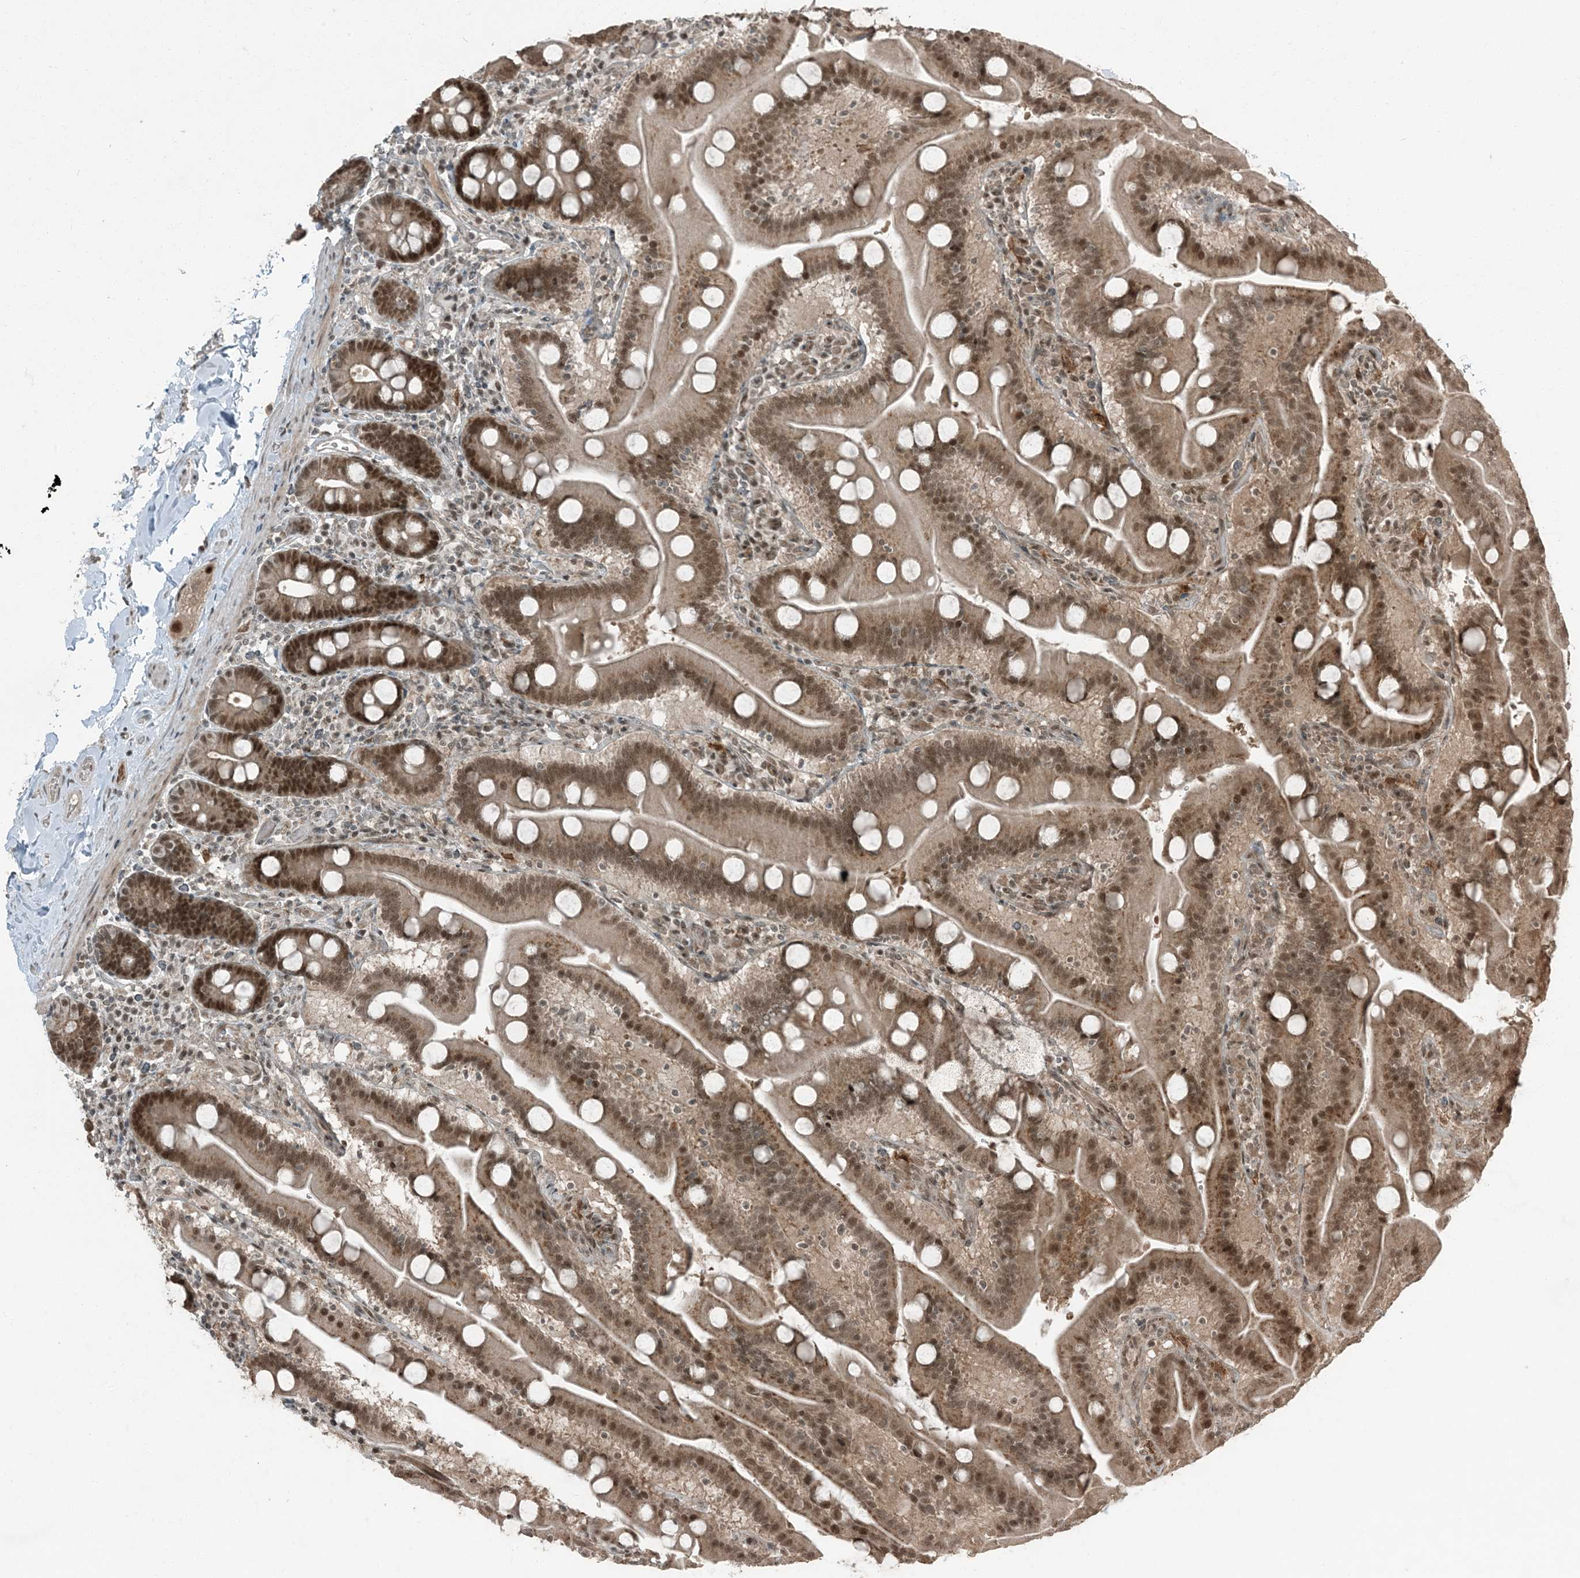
{"staining": {"intensity": "strong", "quantity": ">75%", "location": "cytoplasmic/membranous,nuclear"}, "tissue": "duodenum", "cell_type": "Glandular cells", "image_type": "normal", "snomed": [{"axis": "morphology", "description": "Normal tissue, NOS"}, {"axis": "topography", "description": "Duodenum"}], "caption": "Strong cytoplasmic/membranous,nuclear expression for a protein is identified in approximately >75% of glandular cells of unremarkable duodenum using IHC.", "gene": "TRAPPC12", "patient": {"sex": "male", "age": 55}}